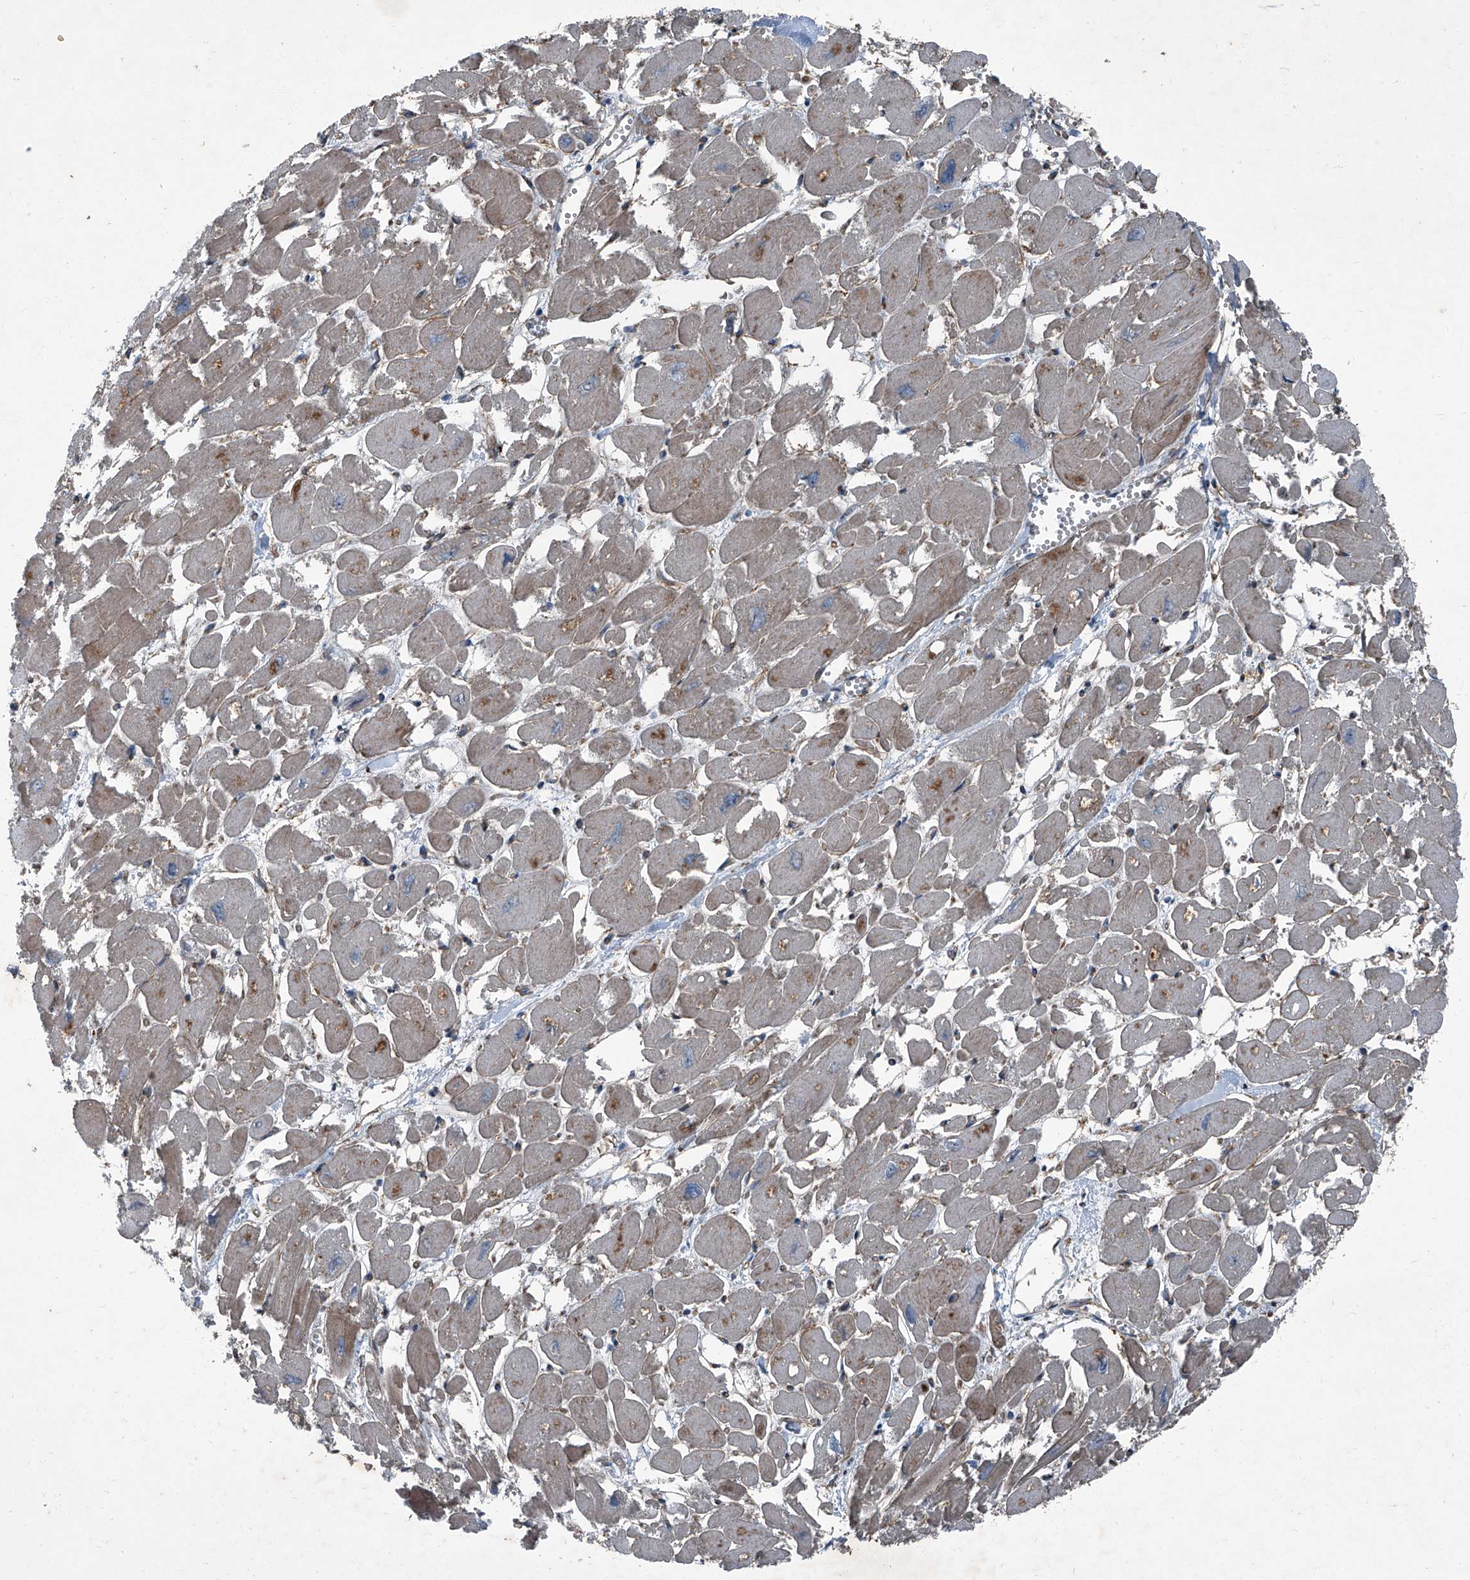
{"staining": {"intensity": "weak", "quantity": ">75%", "location": "cytoplasmic/membranous"}, "tissue": "heart muscle", "cell_type": "Cardiomyocytes", "image_type": "normal", "snomed": [{"axis": "morphology", "description": "Normal tissue, NOS"}, {"axis": "topography", "description": "Heart"}], "caption": "Immunohistochemistry (IHC) micrograph of normal human heart muscle stained for a protein (brown), which shows low levels of weak cytoplasmic/membranous staining in about >75% of cardiomyocytes.", "gene": "SENP2", "patient": {"sex": "male", "age": 54}}